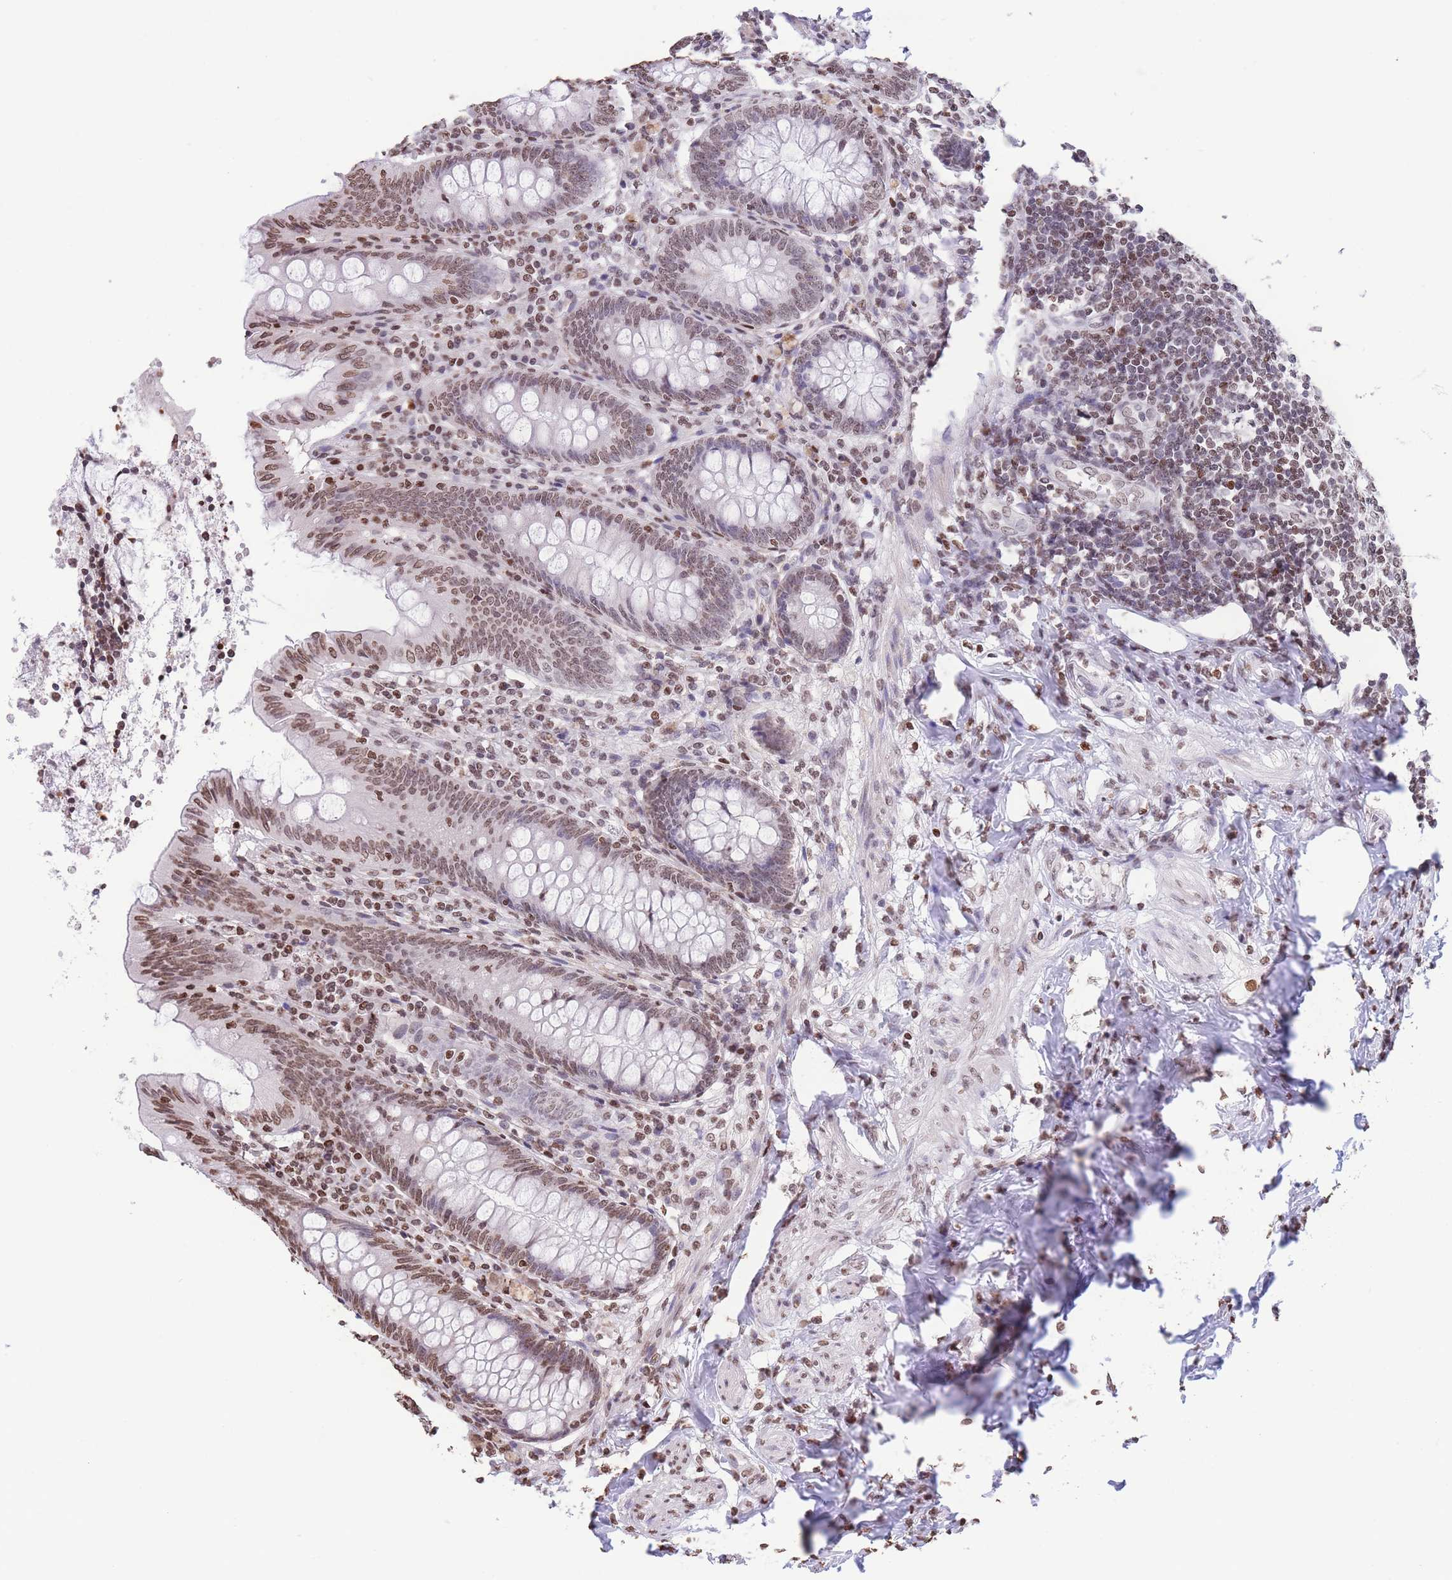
{"staining": {"intensity": "moderate", "quantity": ">75%", "location": "nuclear"}, "tissue": "appendix", "cell_type": "Glandular cells", "image_type": "normal", "snomed": [{"axis": "morphology", "description": "Normal tissue, NOS"}, {"axis": "topography", "description": "Appendix"}], "caption": "IHC (DAB) staining of normal appendix shows moderate nuclear protein expression in approximately >75% of glandular cells. Immunohistochemistry stains the protein of interest in brown and the nuclei are stained blue.", "gene": "H2BC10", "patient": {"sex": "female", "age": 54}}